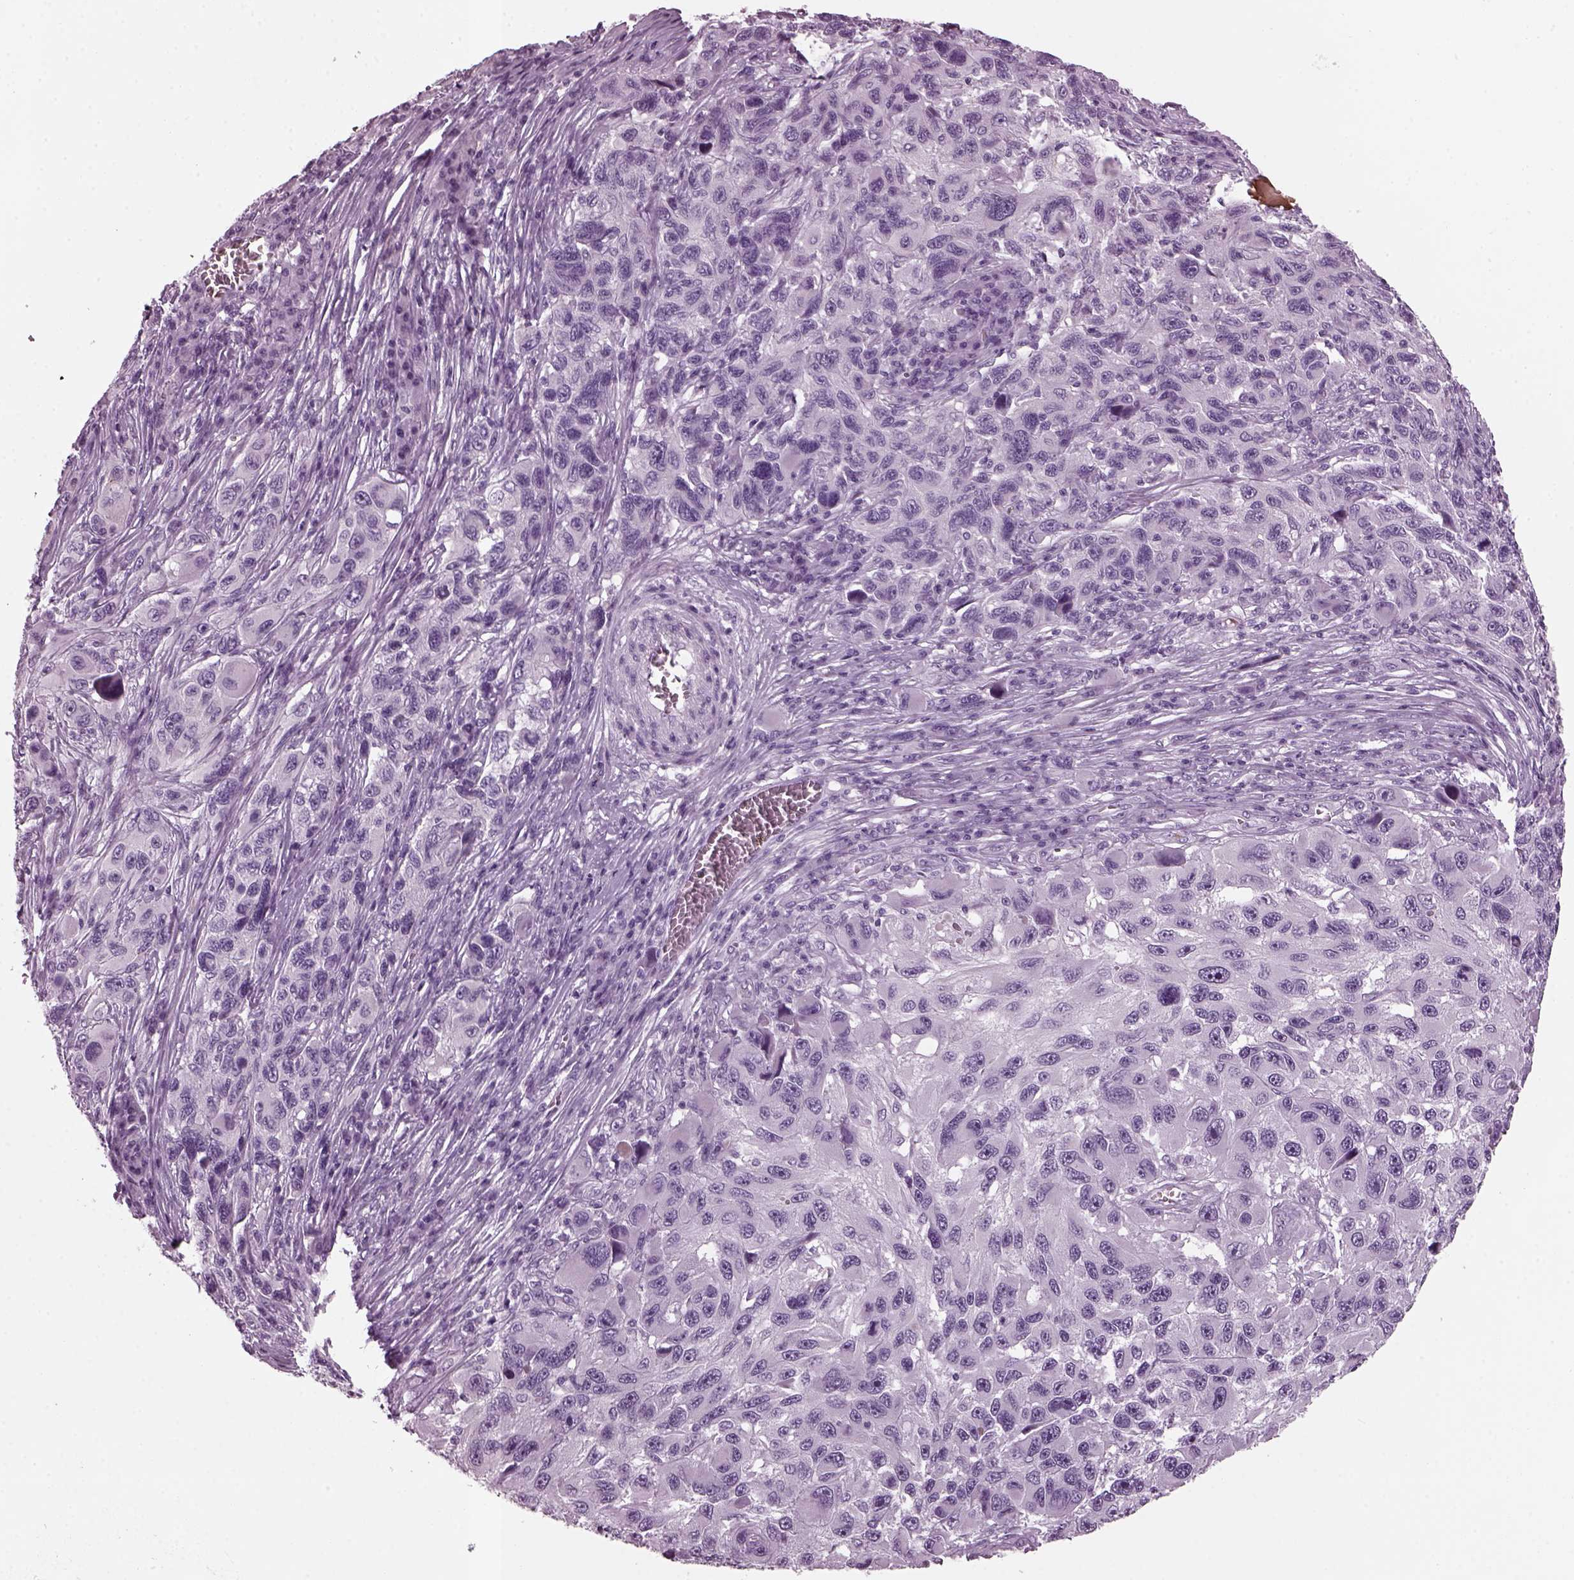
{"staining": {"intensity": "negative", "quantity": "none", "location": "none"}, "tissue": "melanoma", "cell_type": "Tumor cells", "image_type": "cancer", "snomed": [{"axis": "morphology", "description": "Malignant melanoma, NOS"}, {"axis": "topography", "description": "Skin"}], "caption": "DAB (3,3'-diaminobenzidine) immunohistochemical staining of human malignant melanoma demonstrates no significant expression in tumor cells.", "gene": "DPYSL5", "patient": {"sex": "male", "age": 53}}